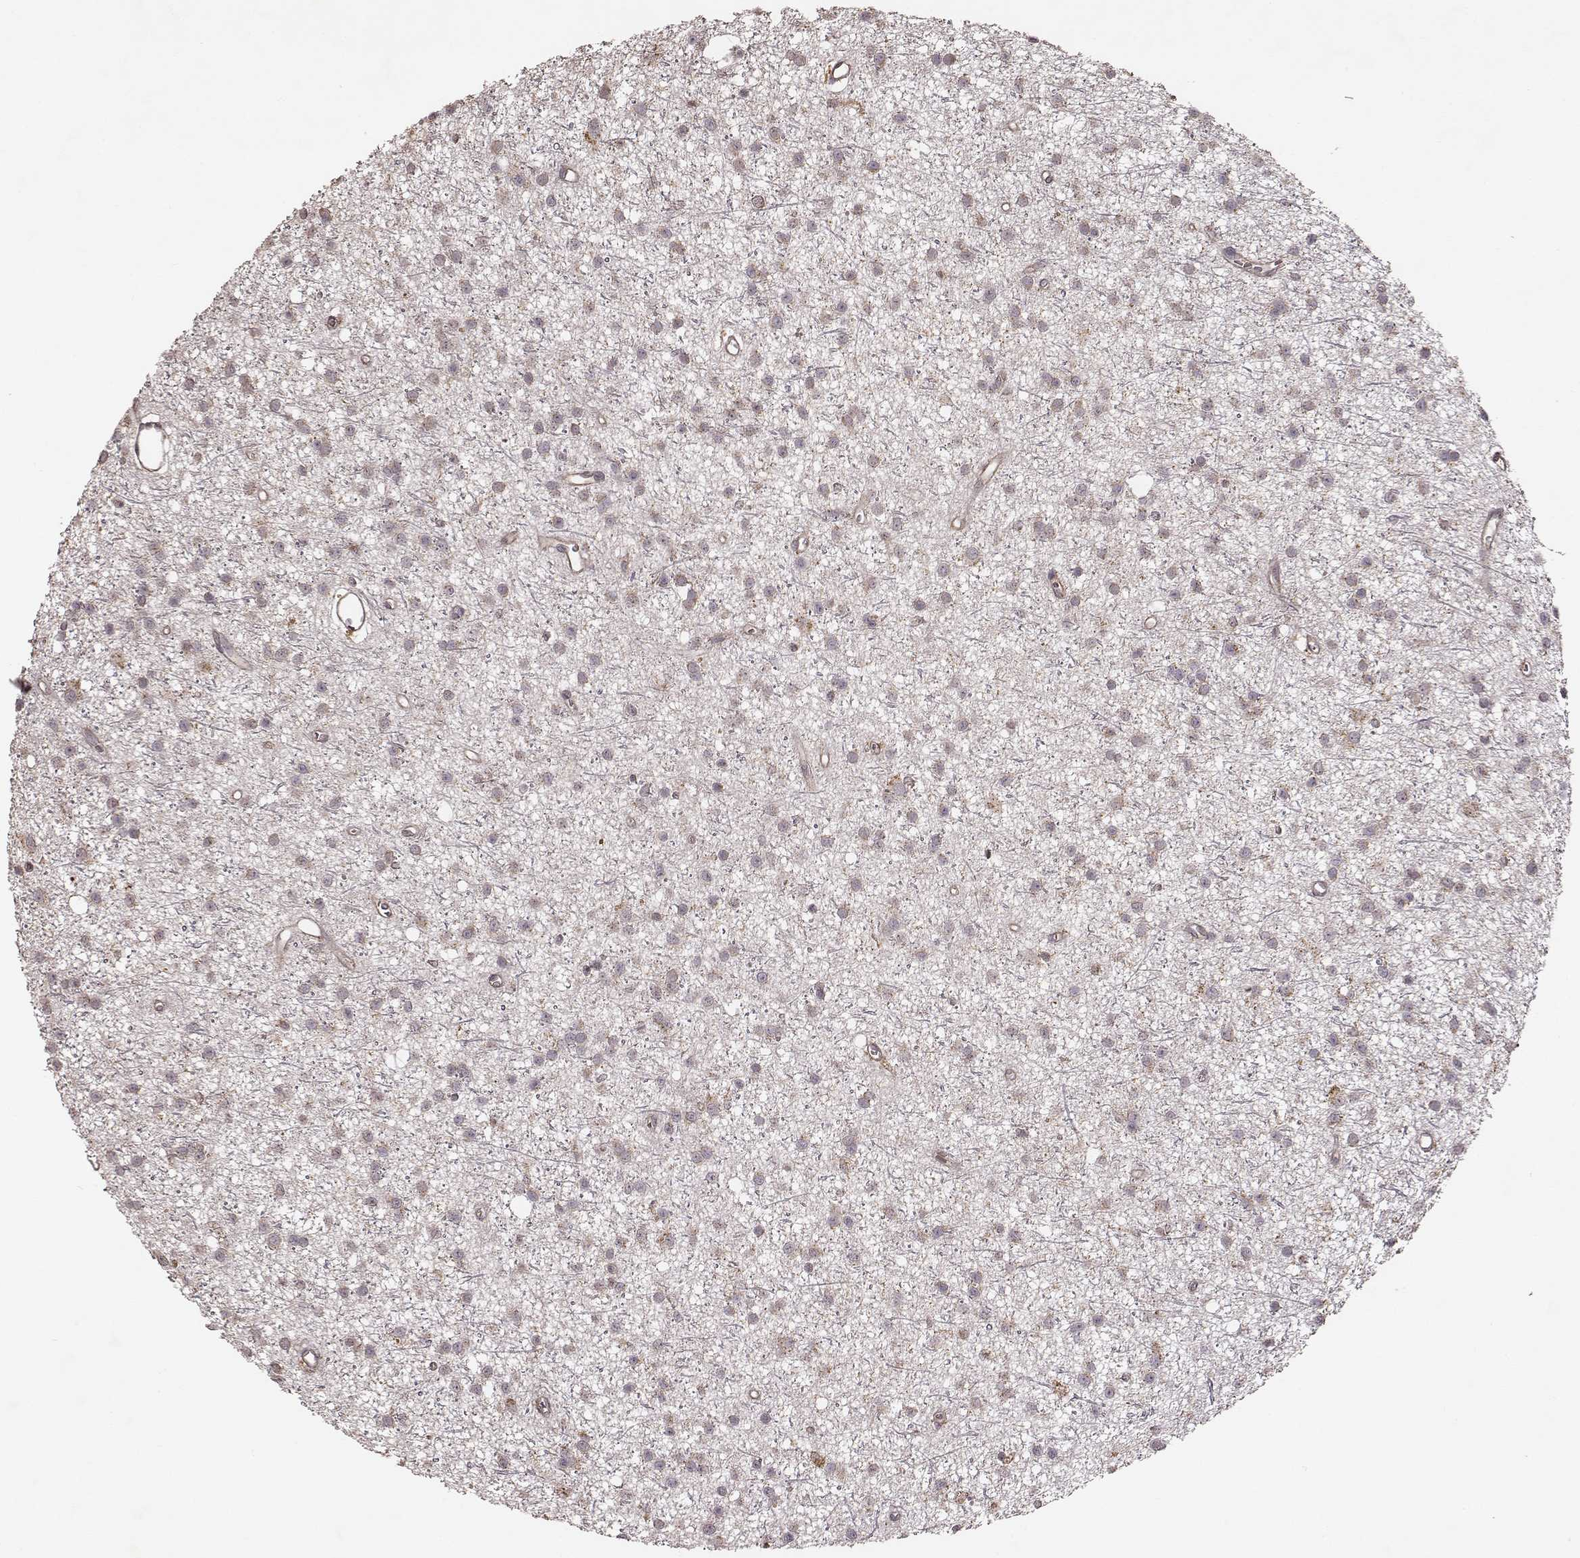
{"staining": {"intensity": "weak", "quantity": "25%-75%", "location": "cytoplasmic/membranous"}, "tissue": "glioma", "cell_type": "Tumor cells", "image_type": "cancer", "snomed": [{"axis": "morphology", "description": "Glioma, malignant, Low grade"}, {"axis": "topography", "description": "Brain"}], "caption": "A brown stain labels weak cytoplasmic/membranous staining of a protein in low-grade glioma (malignant) tumor cells.", "gene": "VPS26A", "patient": {"sex": "male", "age": 27}}